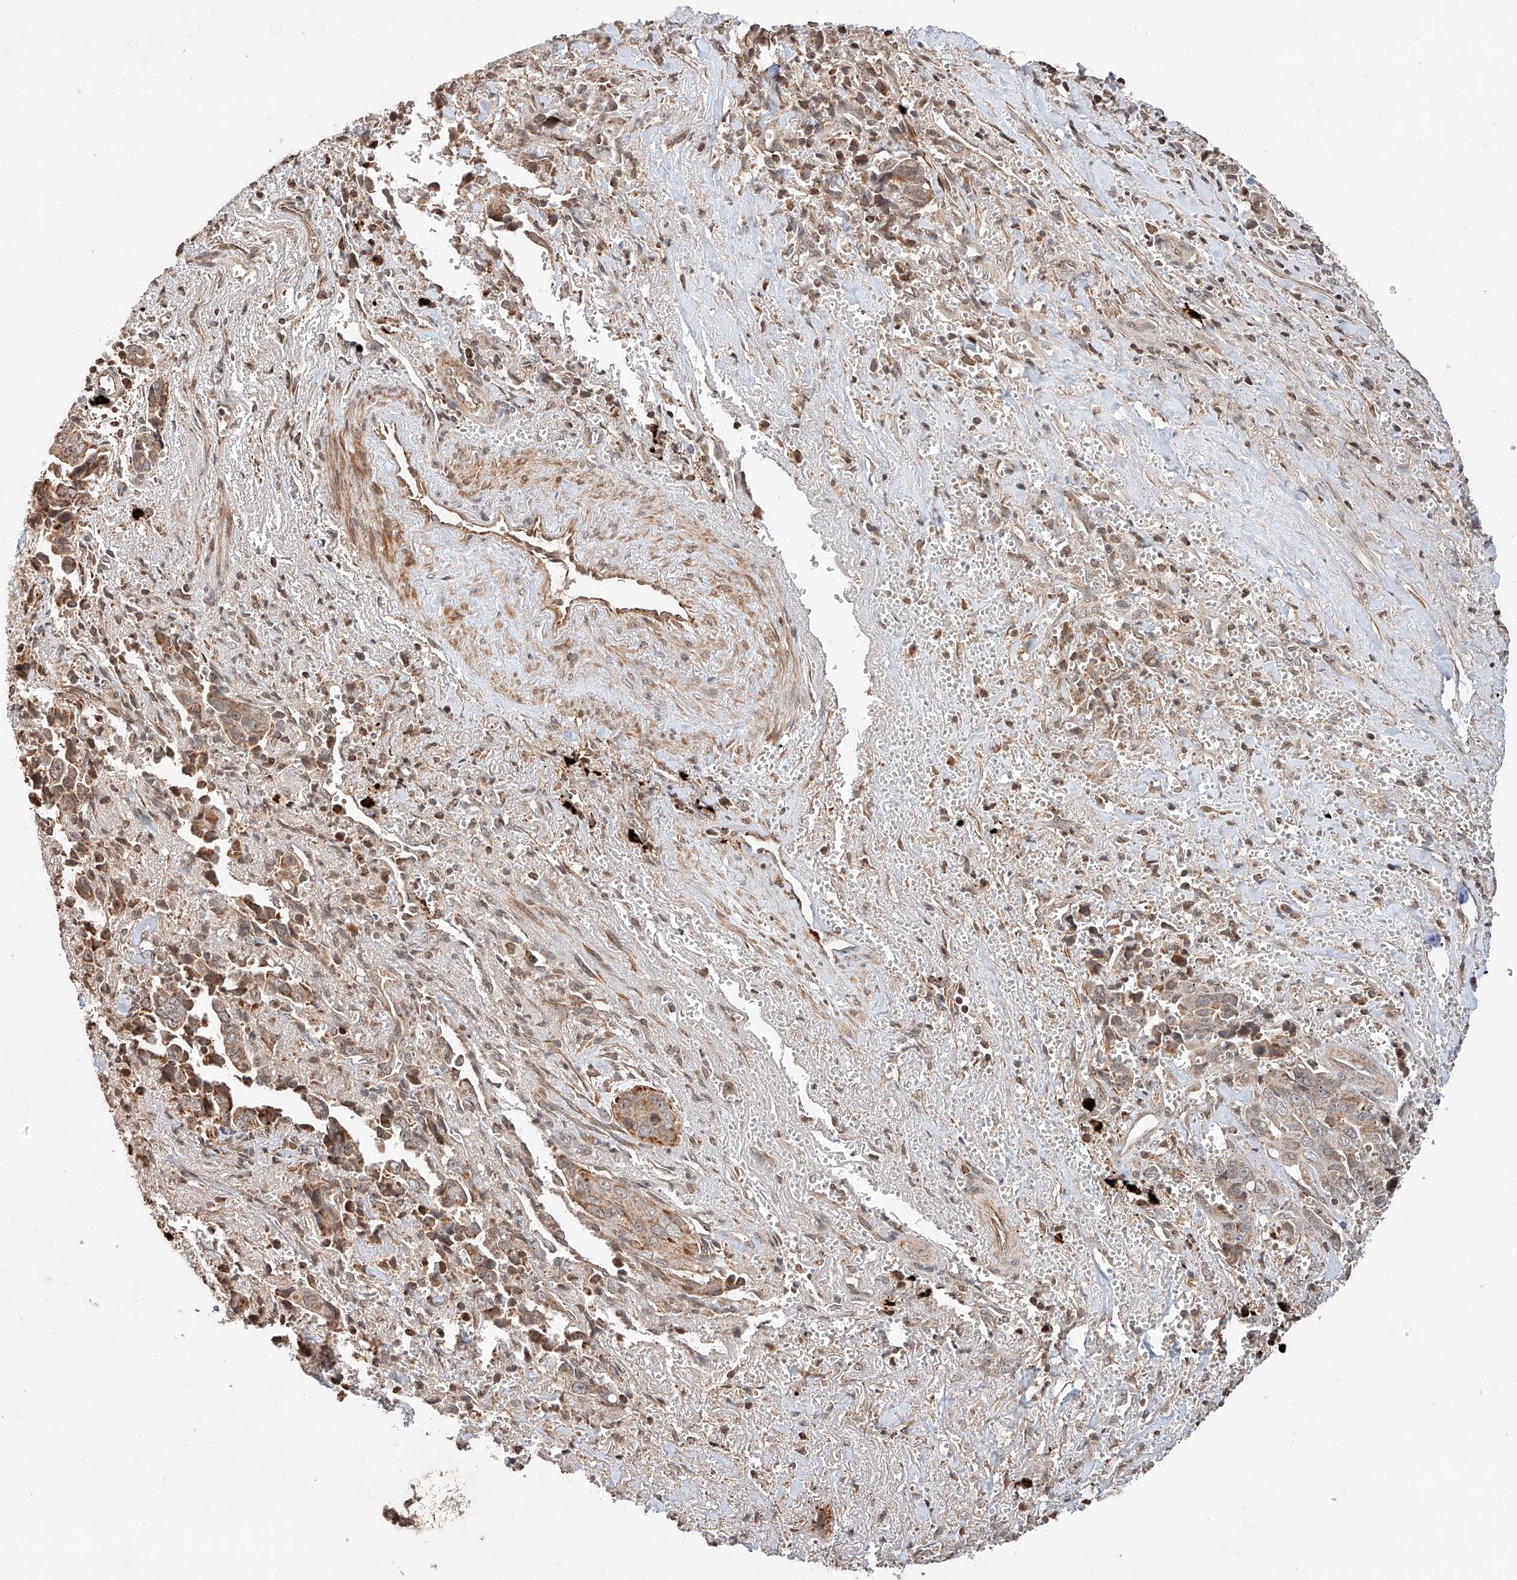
{"staining": {"intensity": "moderate", "quantity": "25%-75%", "location": "cytoplasmic/membranous"}, "tissue": "liver cancer", "cell_type": "Tumor cells", "image_type": "cancer", "snomed": [{"axis": "morphology", "description": "Cholangiocarcinoma"}, {"axis": "topography", "description": "Liver"}], "caption": "Immunohistochemical staining of human liver cholangiocarcinoma demonstrates medium levels of moderate cytoplasmic/membranous protein staining in about 25%-75% of tumor cells. The protein of interest is stained brown, and the nuclei are stained in blue (DAB (3,3'-diaminobenzidine) IHC with brightfield microscopy, high magnification).", "gene": "ARHGAP33", "patient": {"sex": "female", "age": 79}}